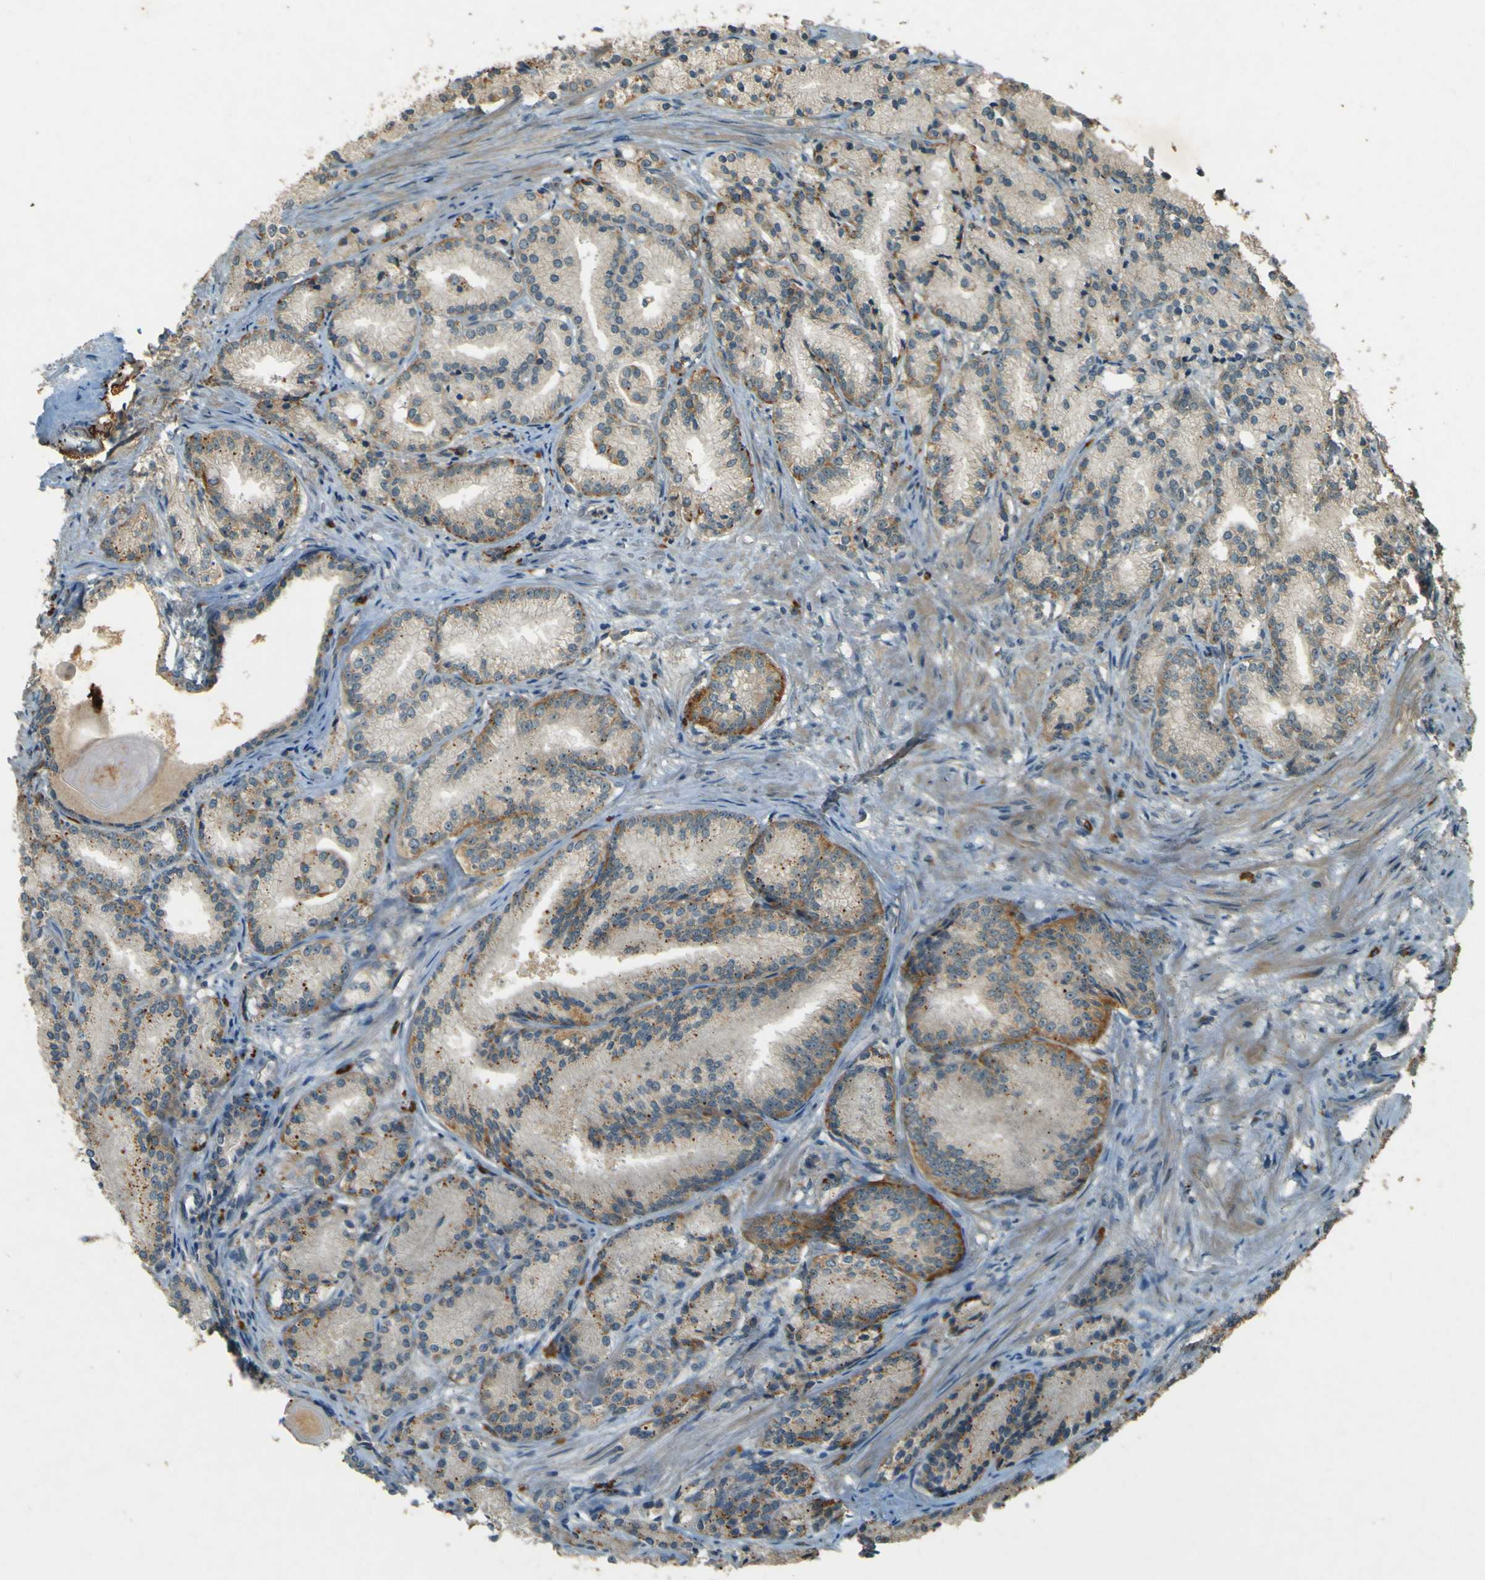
{"staining": {"intensity": "weak", "quantity": ">75%", "location": "cytoplasmic/membranous"}, "tissue": "prostate cancer", "cell_type": "Tumor cells", "image_type": "cancer", "snomed": [{"axis": "morphology", "description": "Adenocarcinoma, Low grade"}, {"axis": "topography", "description": "Prostate"}], "caption": "The image reveals immunohistochemical staining of prostate cancer. There is weak cytoplasmic/membranous expression is seen in about >75% of tumor cells.", "gene": "MPDZ", "patient": {"sex": "male", "age": 72}}